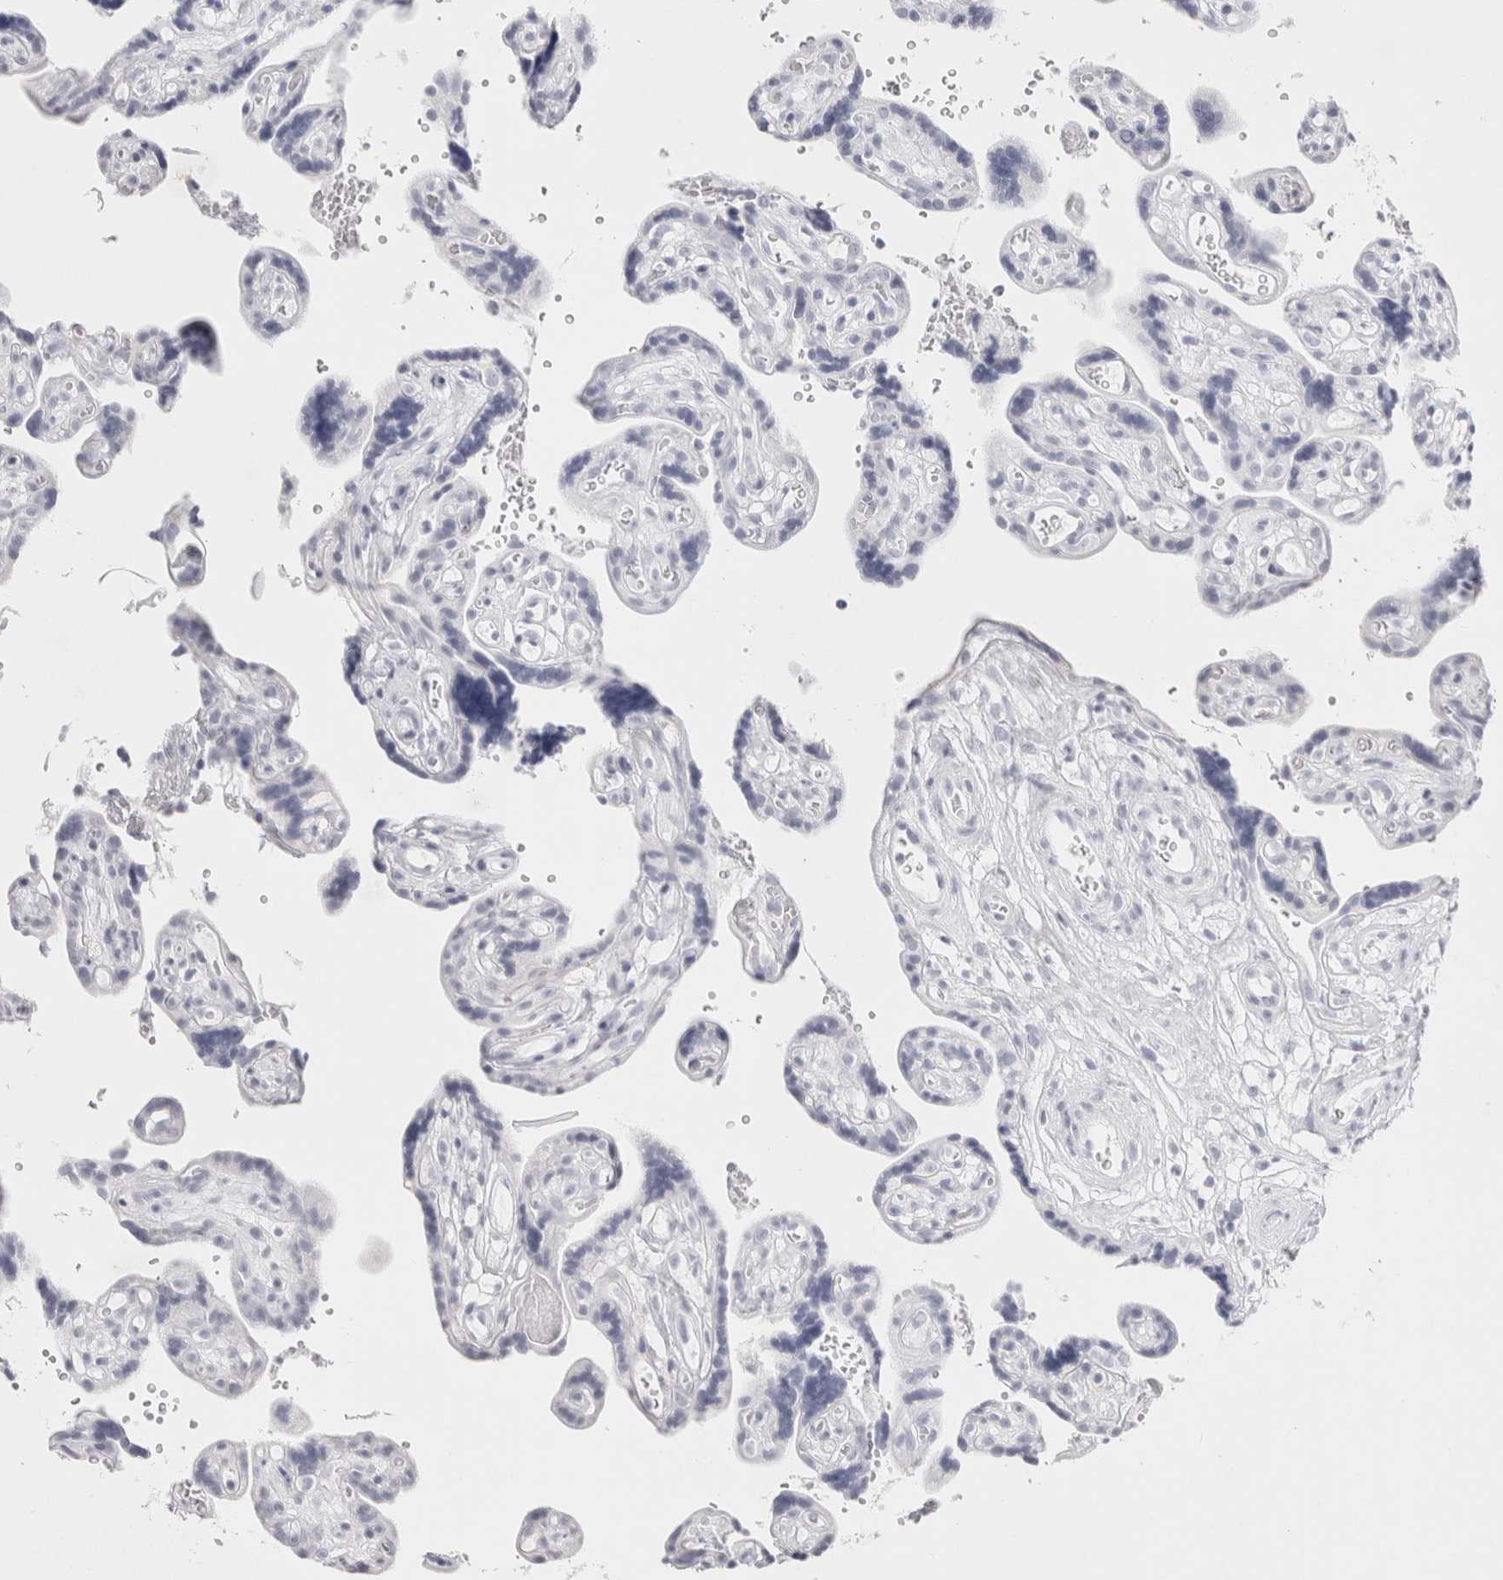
{"staining": {"intensity": "negative", "quantity": "none", "location": "none"}, "tissue": "placenta", "cell_type": "Decidual cells", "image_type": "normal", "snomed": [{"axis": "morphology", "description": "Normal tissue, NOS"}, {"axis": "topography", "description": "Placenta"}], "caption": "The IHC micrograph has no significant staining in decidual cells of placenta. (Stains: DAB immunohistochemistry with hematoxylin counter stain, Microscopy: brightfield microscopy at high magnification).", "gene": "GARIN1A", "patient": {"sex": "female", "age": 30}}